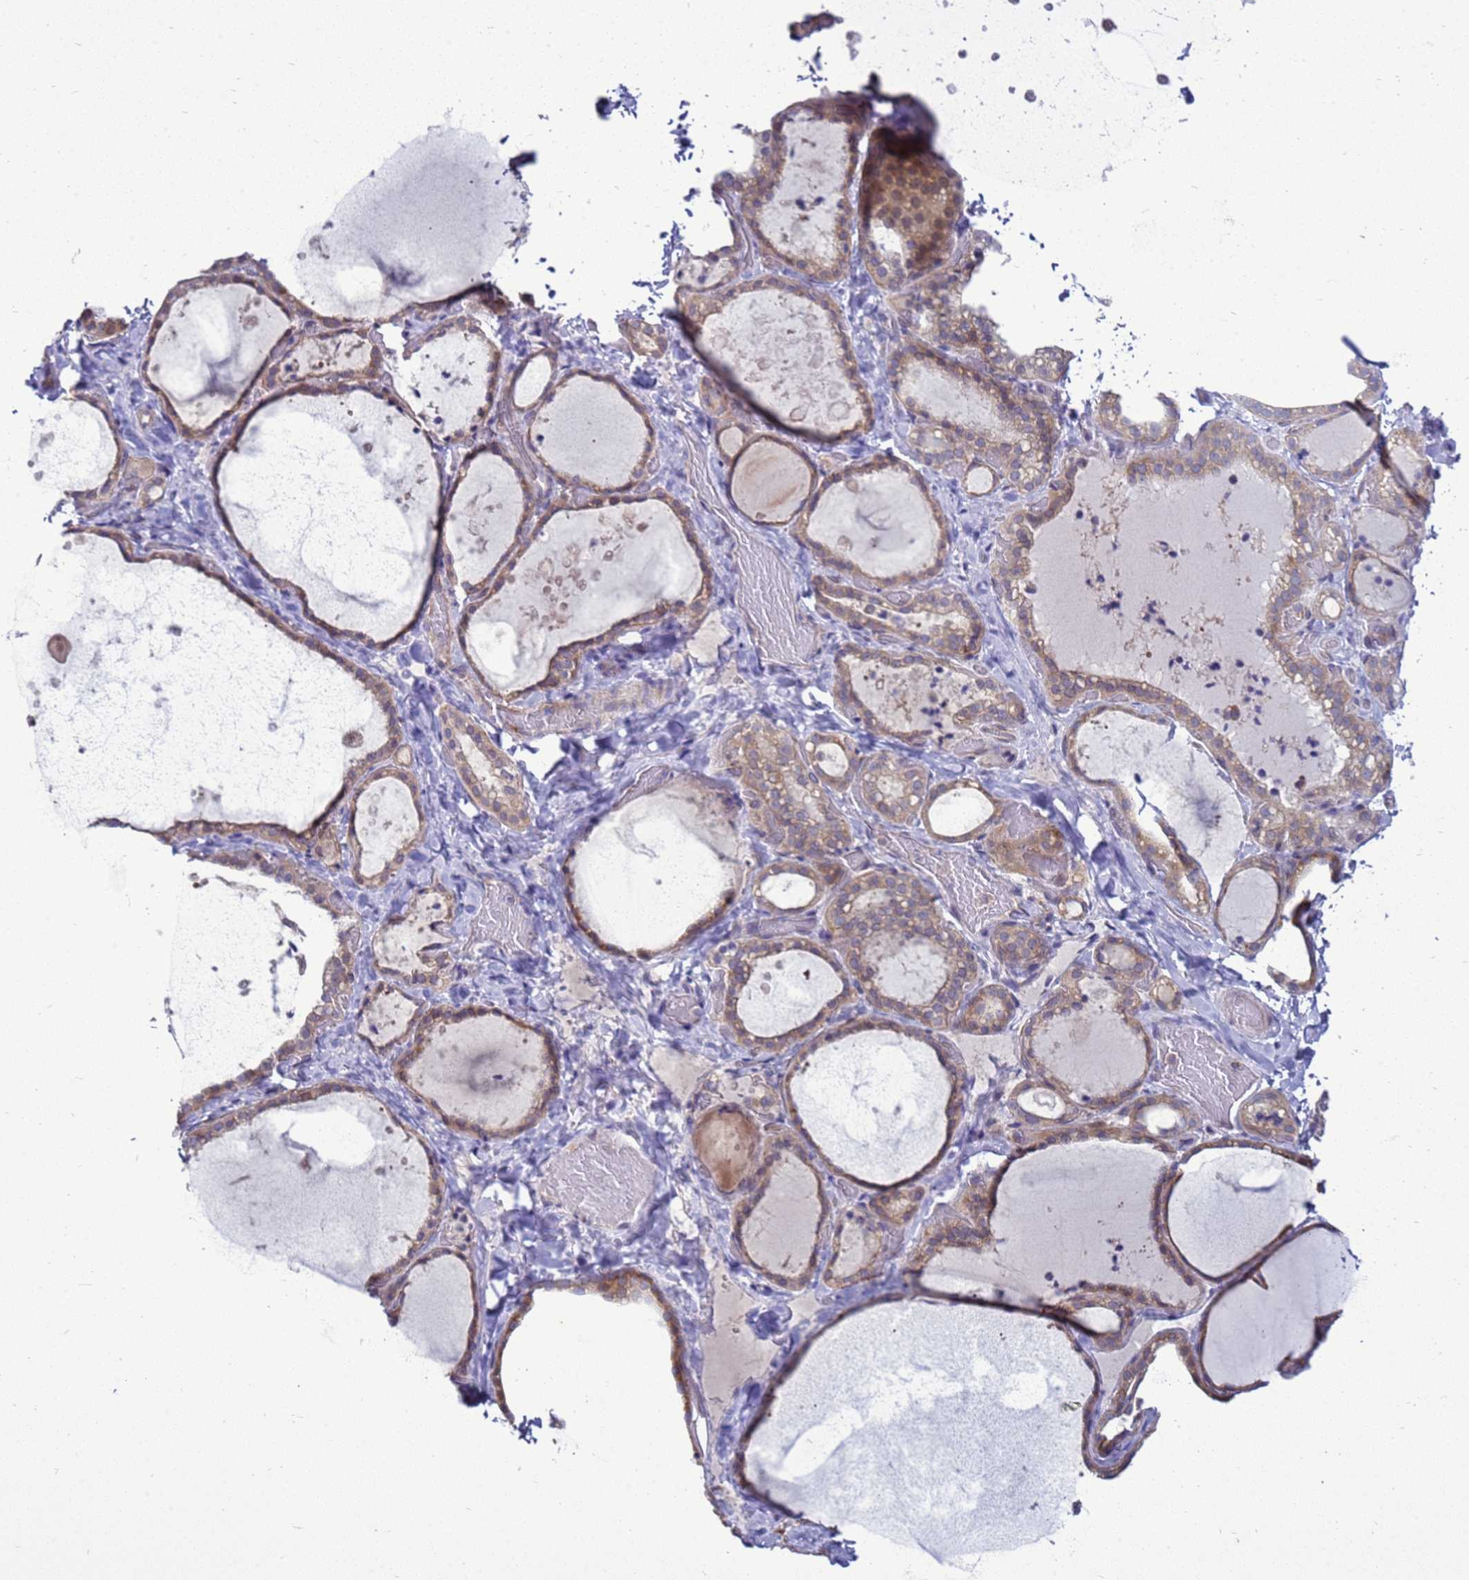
{"staining": {"intensity": "moderate", "quantity": ">75%", "location": "cytoplasmic/membranous"}, "tissue": "thyroid gland", "cell_type": "Glandular cells", "image_type": "normal", "snomed": [{"axis": "morphology", "description": "Normal tissue, NOS"}, {"axis": "topography", "description": "Thyroid gland"}], "caption": "Glandular cells show medium levels of moderate cytoplasmic/membranous staining in approximately >75% of cells in benign human thyroid gland.", "gene": "MON1B", "patient": {"sex": "female", "age": 44}}